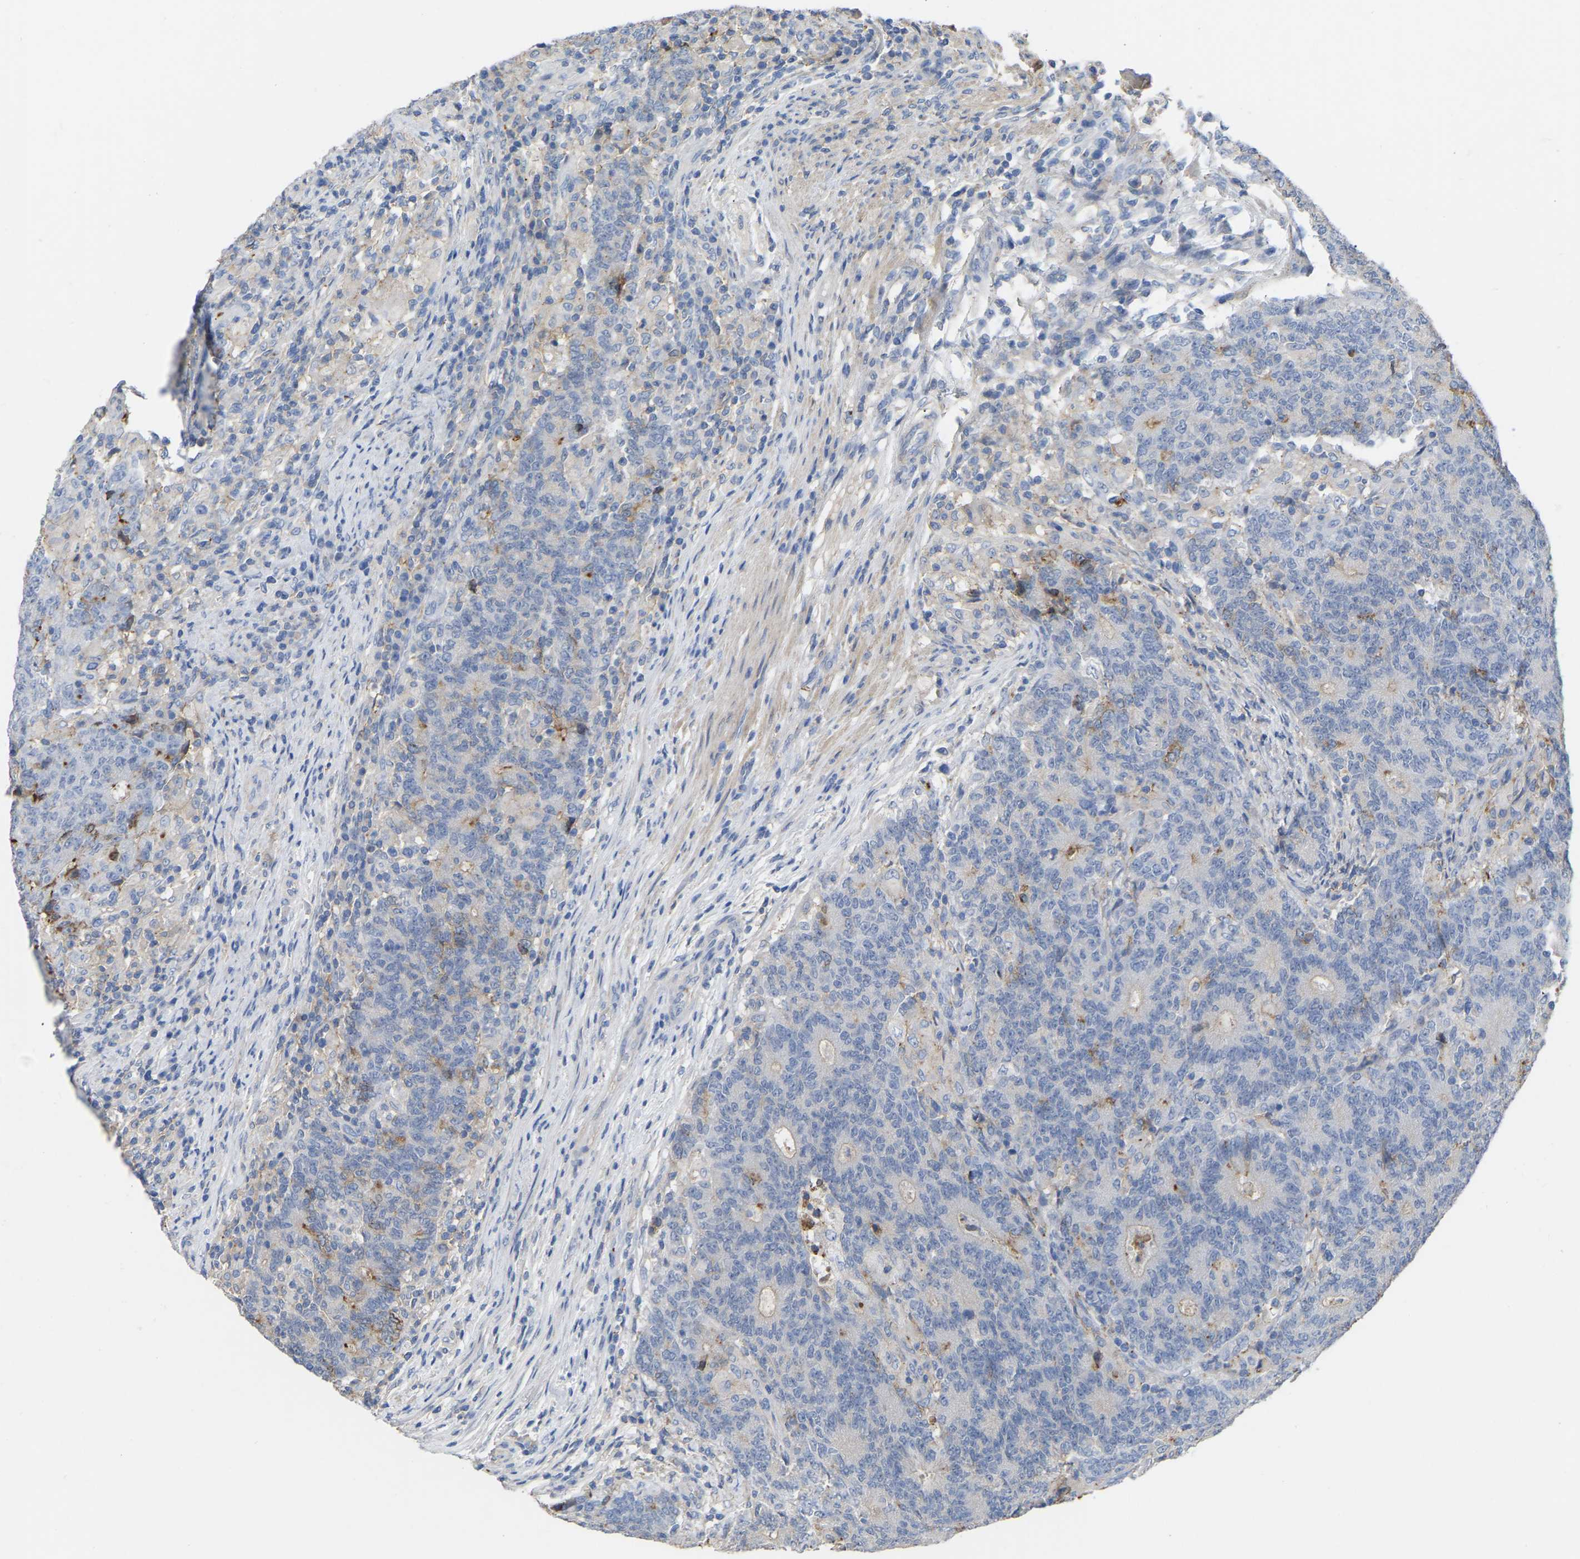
{"staining": {"intensity": "moderate", "quantity": "<25%", "location": "cytoplasmic/membranous"}, "tissue": "colorectal cancer", "cell_type": "Tumor cells", "image_type": "cancer", "snomed": [{"axis": "morphology", "description": "Normal tissue, NOS"}, {"axis": "morphology", "description": "Adenocarcinoma, NOS"}, {"axis": "topography", "description": "Colon"}], "caption": "High-power microscopy captured an immunohistochemistry (IHC) micrograph of colorectal cancer, revealing moderate cytoplasmic/membranous expression in approximately <25% of tumor cells.", "gene": "ZNF449", "patient": {"sex": "female", "age": 75}}